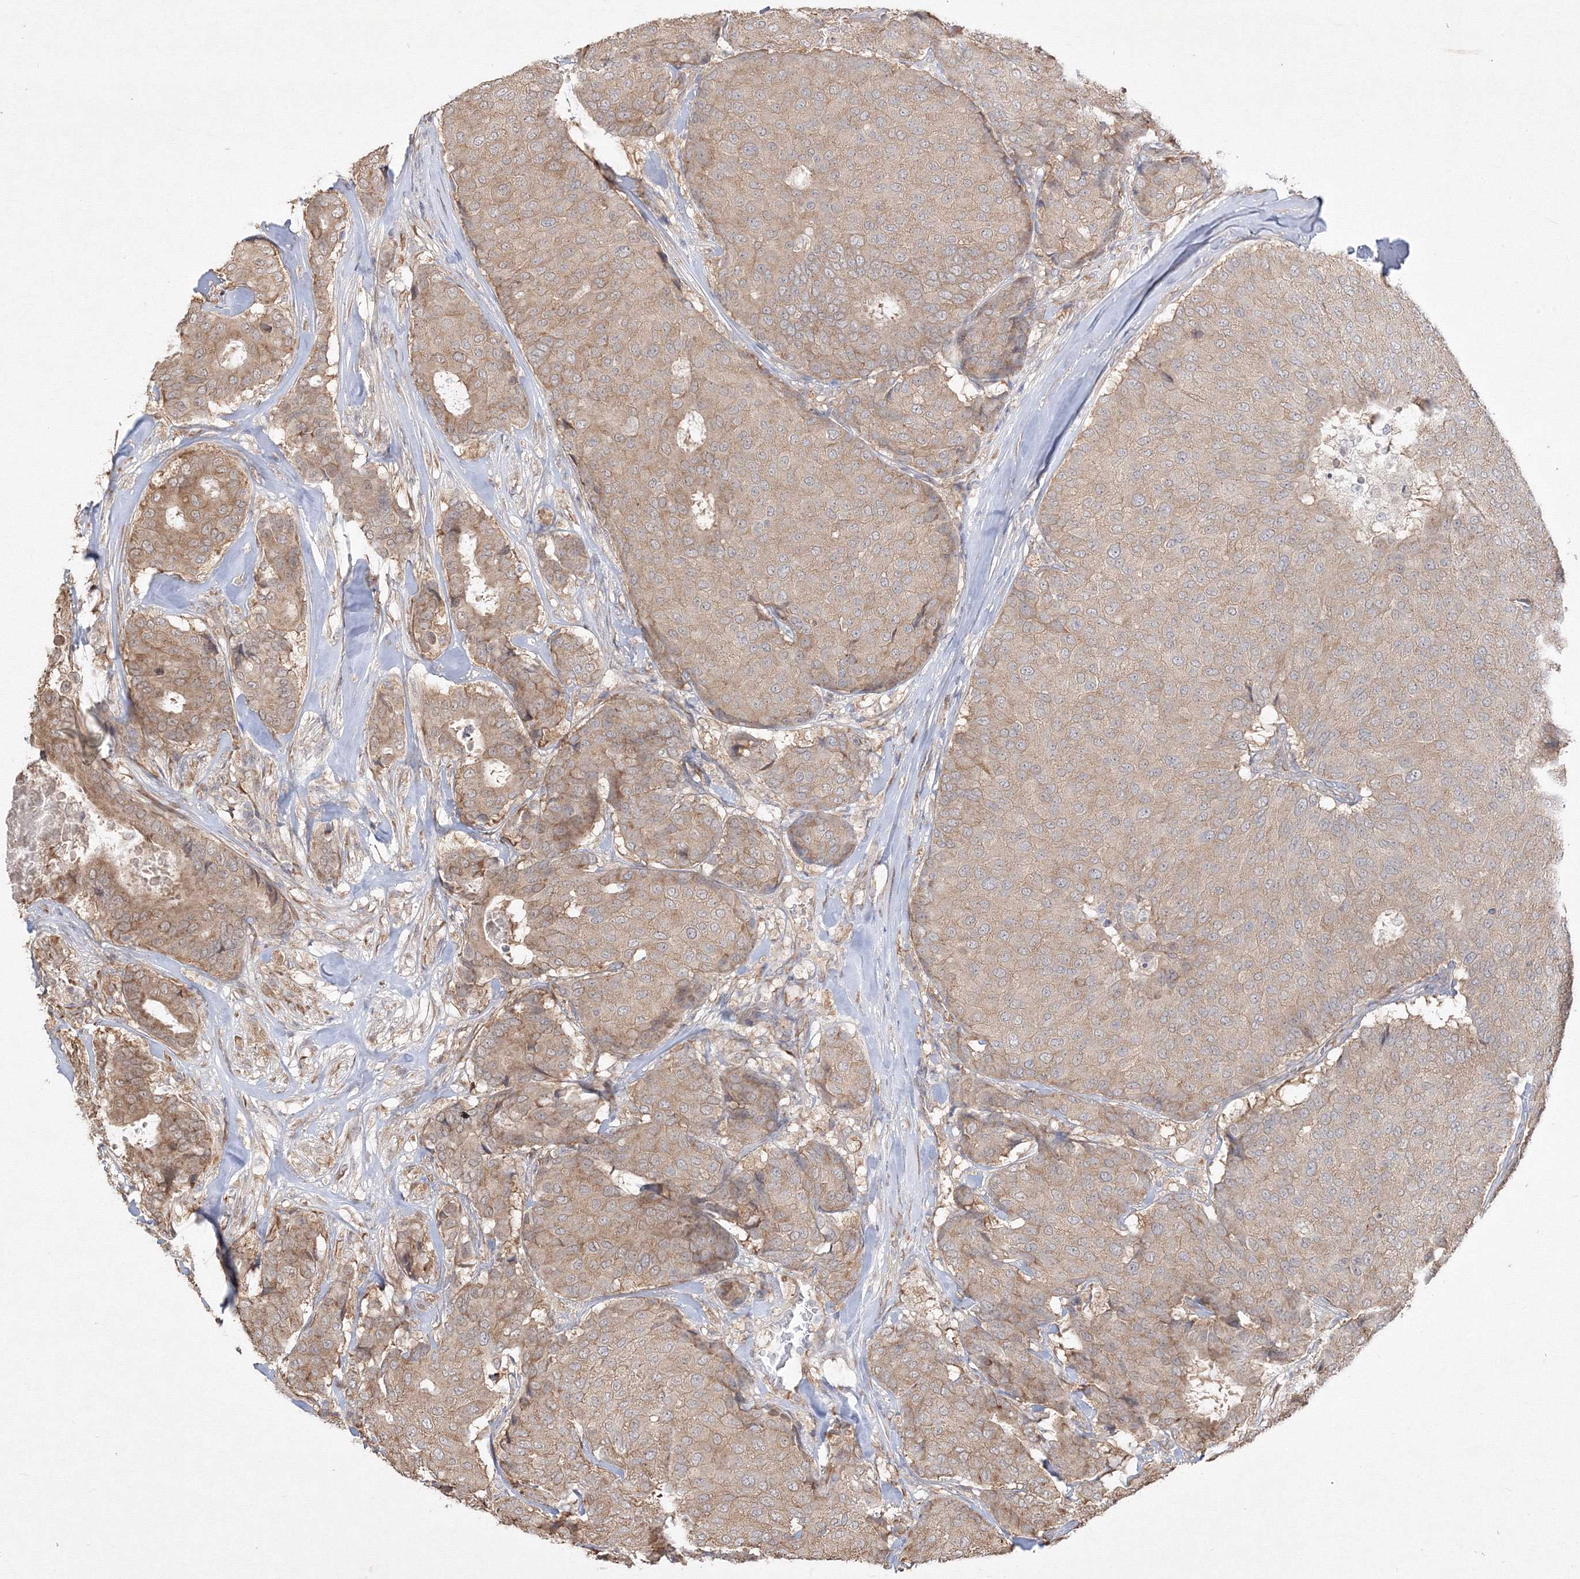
{"staining": {"intensity": "moderate", "quantity": ">75%", "location": "cytoplasmic/membranous"}, "tissue": "breast cancer", "cell_type": "Tumor cells", "image_type": "cancer", "snomed": [{"axis": "morphology", "description": "Duct carcinoma"}, {"axis": "topography", "description": "Breast"}], "caption": "Tumor cells reveal medium levels of moderate cytoplasmic/membranous staining in about >75% of cells in breast cancer (infiltrating ductal carcinoma).", "gene": "FBXL8", "patient": {"sex": "female", "age": 75}}